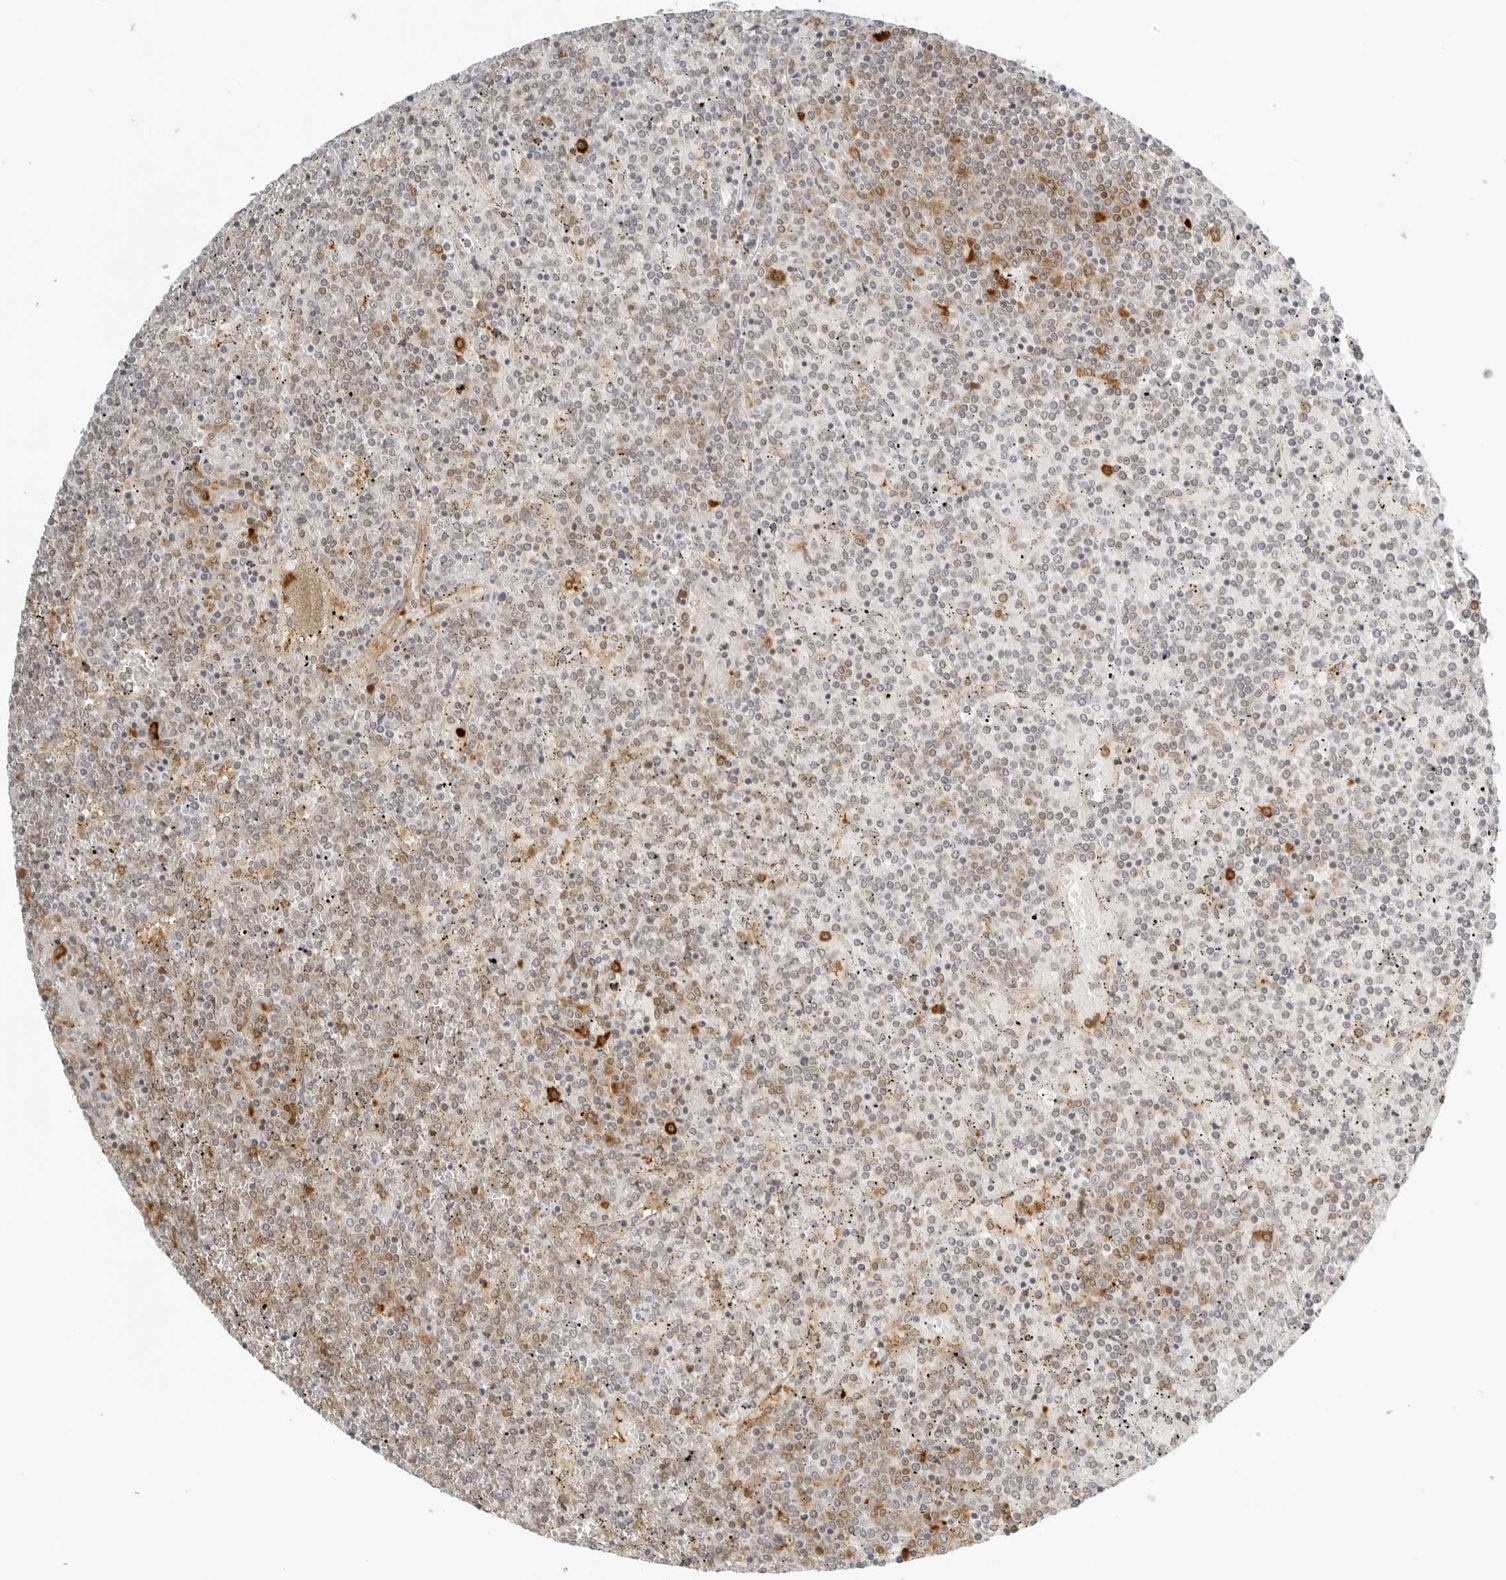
{"staining": {"intensity": "strong", "quantity": "<25%", "location": "cytoplasmic/membranous"}, "tissue": "lymphoma", "cell_type": "Tumor cells", "image_type": "cancer", "snomed": [{"axis": "morphology", "description": "Malignant lymphoma, non-Hodgkin's type, Low grade"}, {"axis": "topography", "description": "Spleen"}], "caption": "Immunohistochemistry (IHC) of lymphoma exhibits medium levels of strong cytoplasmic/membranous expression in approximately <25% of tumor cells. (Brightfield microscopy of DAB IHC at high magnification).", "gene": "EIF4G1", "patient": {"sex": "female", "age": 19}}